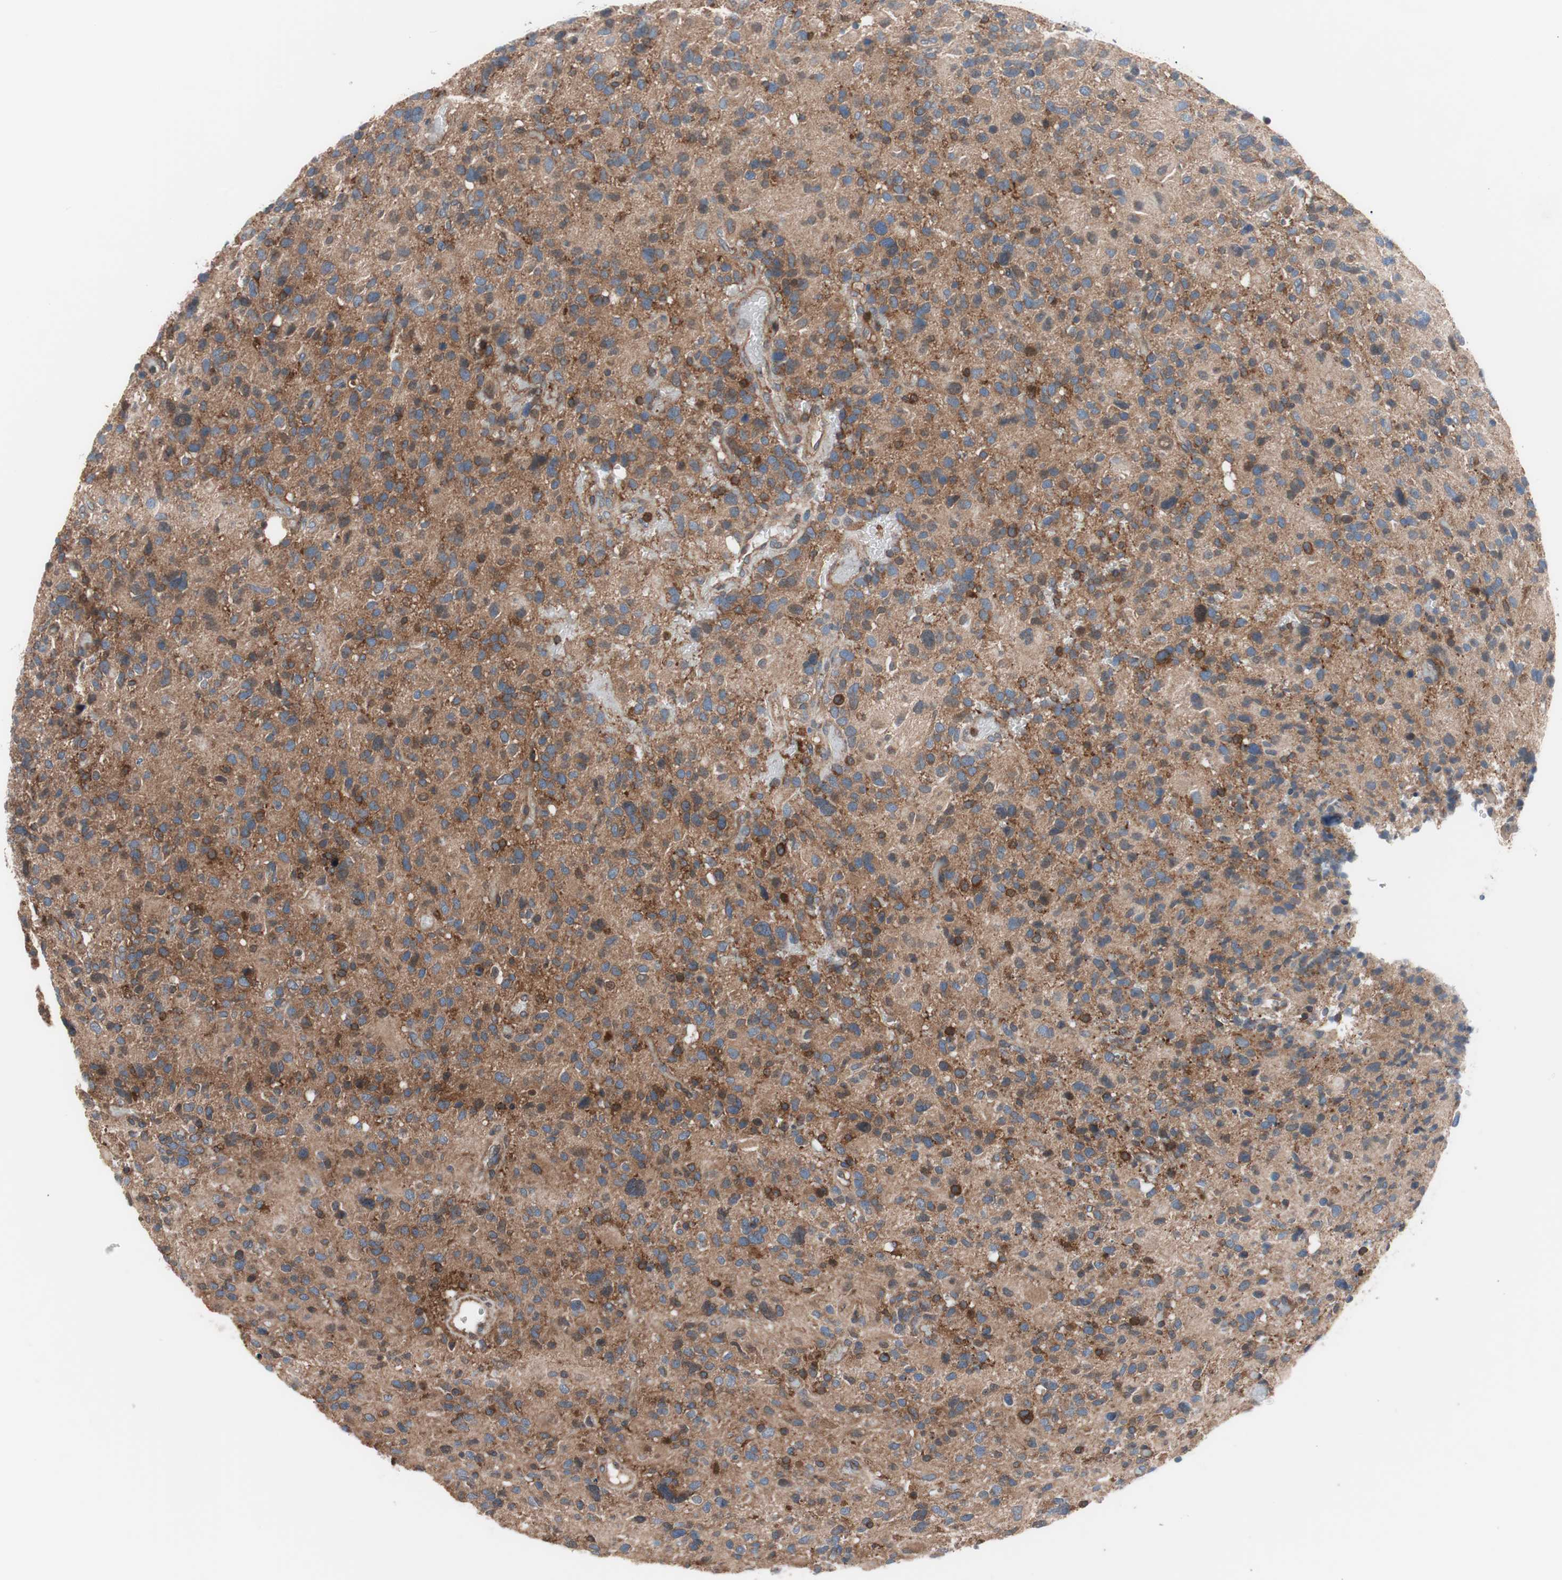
{"staining": {"intensity": "moderate", "quantity": ">75%", "location": "cytoplasmic/membranous"}, "tissue": "glioma", "cell_type": "Tumor cells", "image_type": "cancer", "snomed": [{"axis": "morphology", "description": "Glioma, malignant, High grade"}, {"axis": "topography", "description": "Brain"}], "caption": "There is medium levels of moderate cytoplasmic/membranous positivity in tumor cells of high-grade glioma (malignant), as demonstrated by immunohistochemical staining (brown color).", "gene": "PIK3R1", "patient": {"sex": "male", "age": 48}}